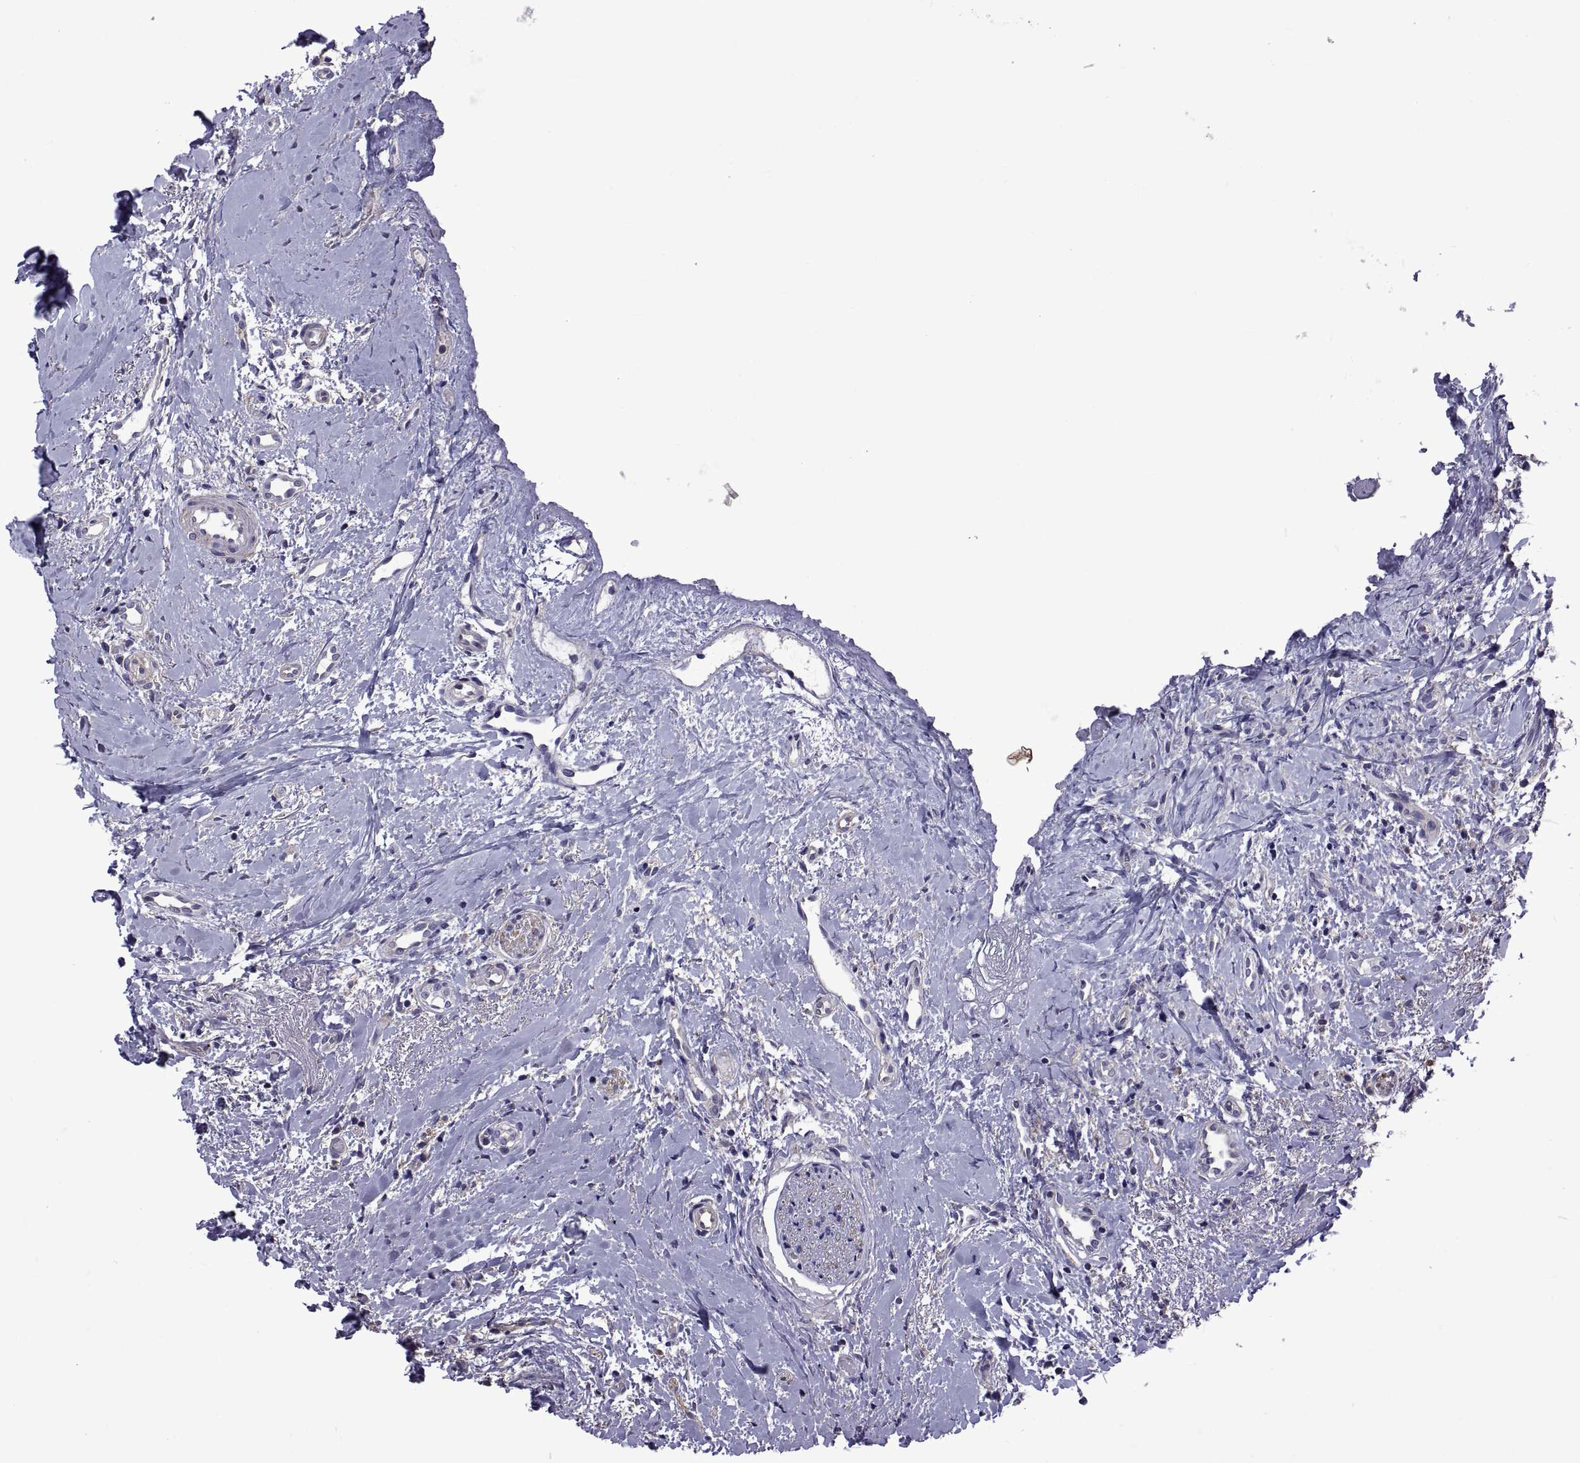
{"staining": {"intensity": "negative", "quantity": "none", "location": "none"}, "tissue": "head and neck cancer", "cell_type": "Tumor cells", "image_type": "cancer", "snomed": [{"axis": "morphology", "description": "Normal tissue, NOS"}, {"axis": "morphology", "description": "Squamous cell carcinoma, NOS"}, {"axis": "topography", "description": "Oral tissue"}, {"axis": "topography", "description": "Salivary gland"}, {"axis": "topography", "description": "Head-Neck"}], "caption": "Image shows no significant protein expression in tumor cells of head and neck squamous cell carcinoma. The staining was performed using DAB (3,3'-diaminobenzidine) to visualize the protein expression in brown, while the nuclei were stained in blue with hematoxylin (Magnification: 20x).", "gene": "TMC3", "patient": {"sex": "female", "age": 62}}